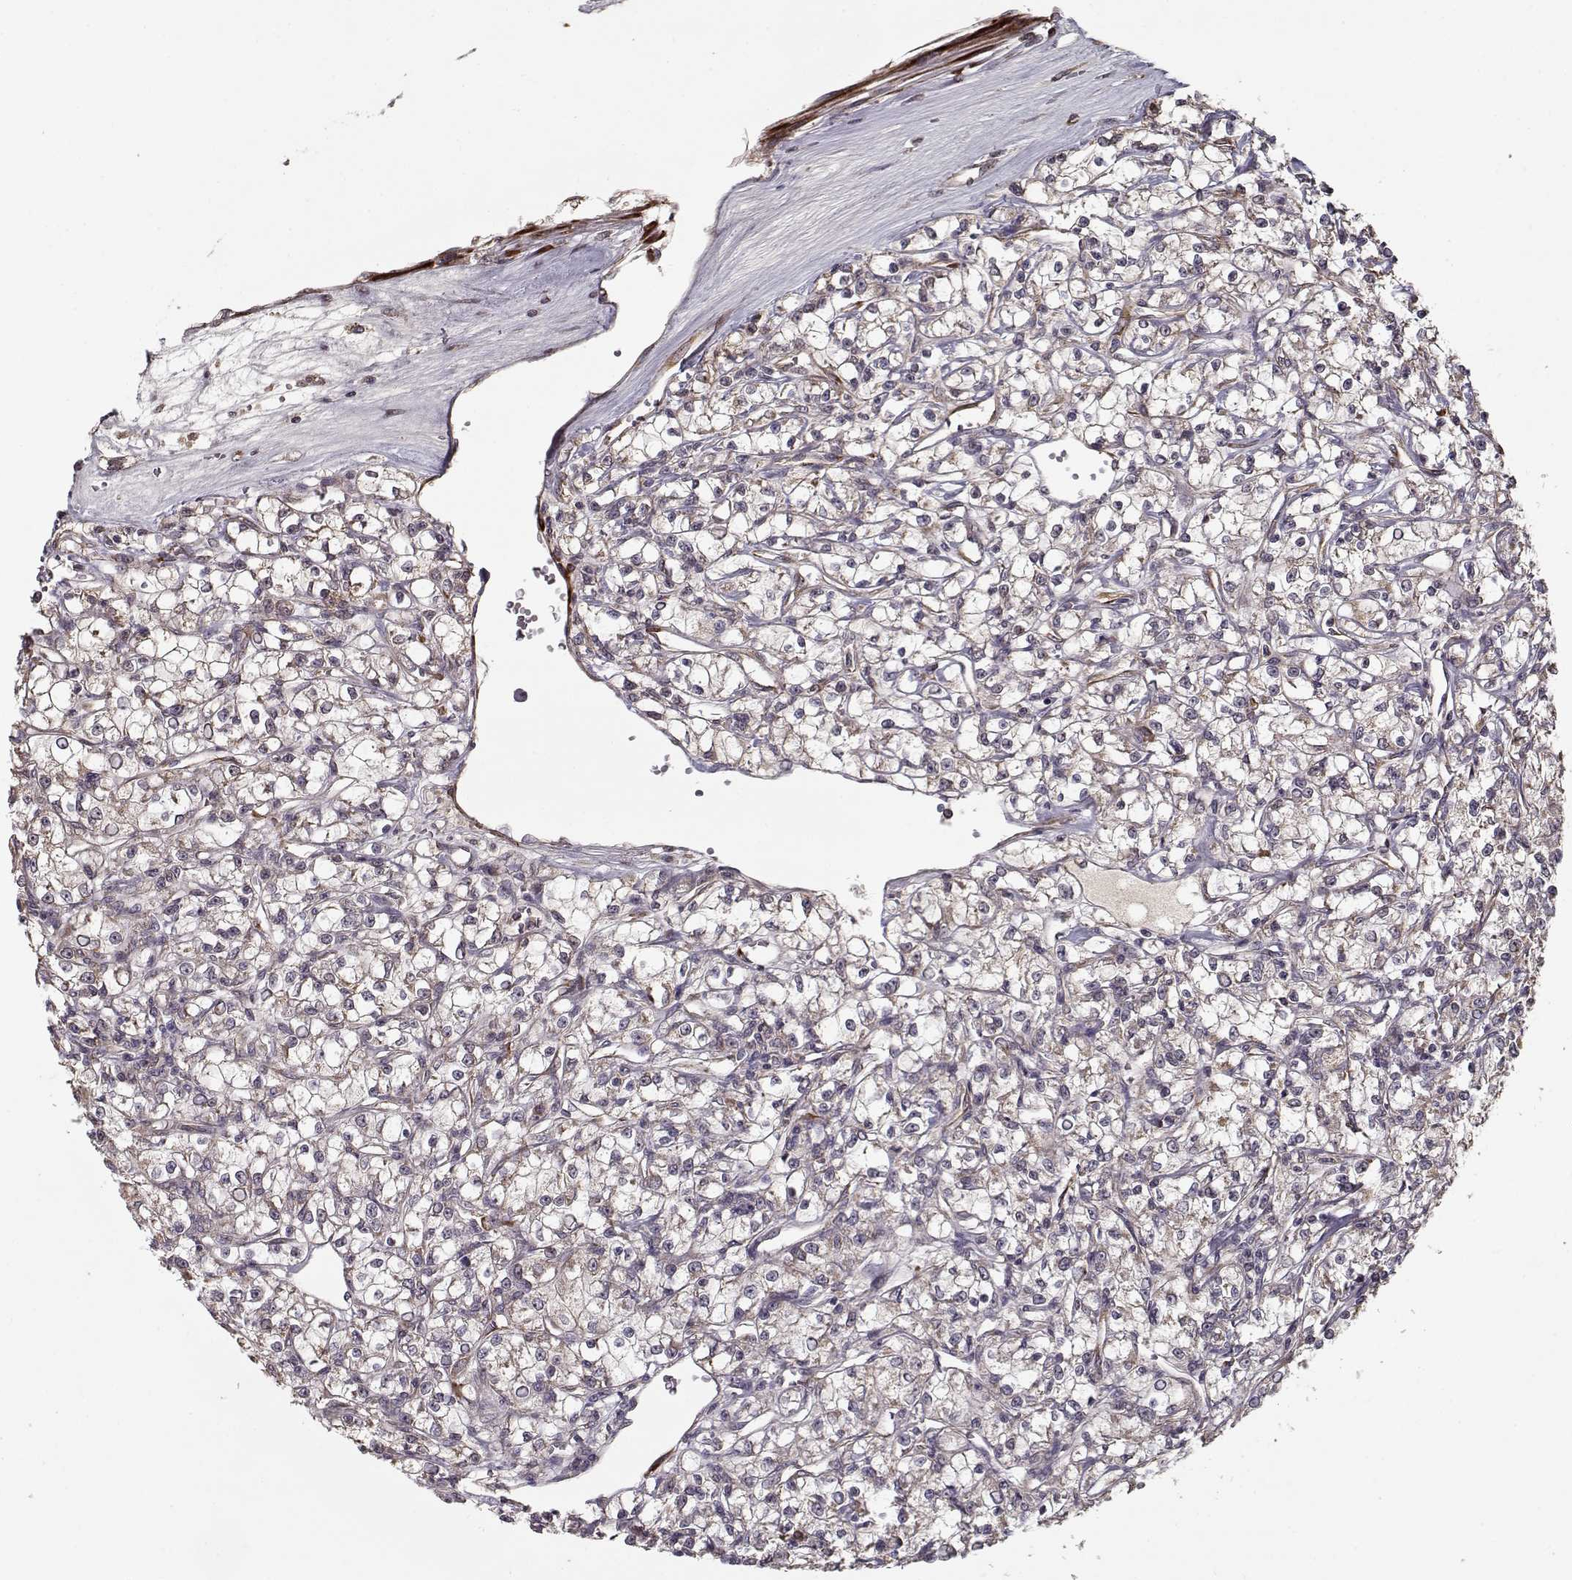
{"staining": {"intensity": "weak", "quantity": ">75%", "location": "cytoplasmic/membranous"}, "tissue": "renal cancer", "cell_type": "Tumor cells", "image_type": "cancer", "snomed": [{"axis": "morphology", "description": "Adenocarcinoma, NOS"}, {"axis": "topography", "description": "Kidney"}], "caption": "This image displays immunohistochemistry staining of renal cancer (adenocarcinoma), with low weak cytoplasmic/membranous positivity in about >75% of tumor cells.", "gene": "IMMP1L", "patient": {"sex": "female", "age": 59}}